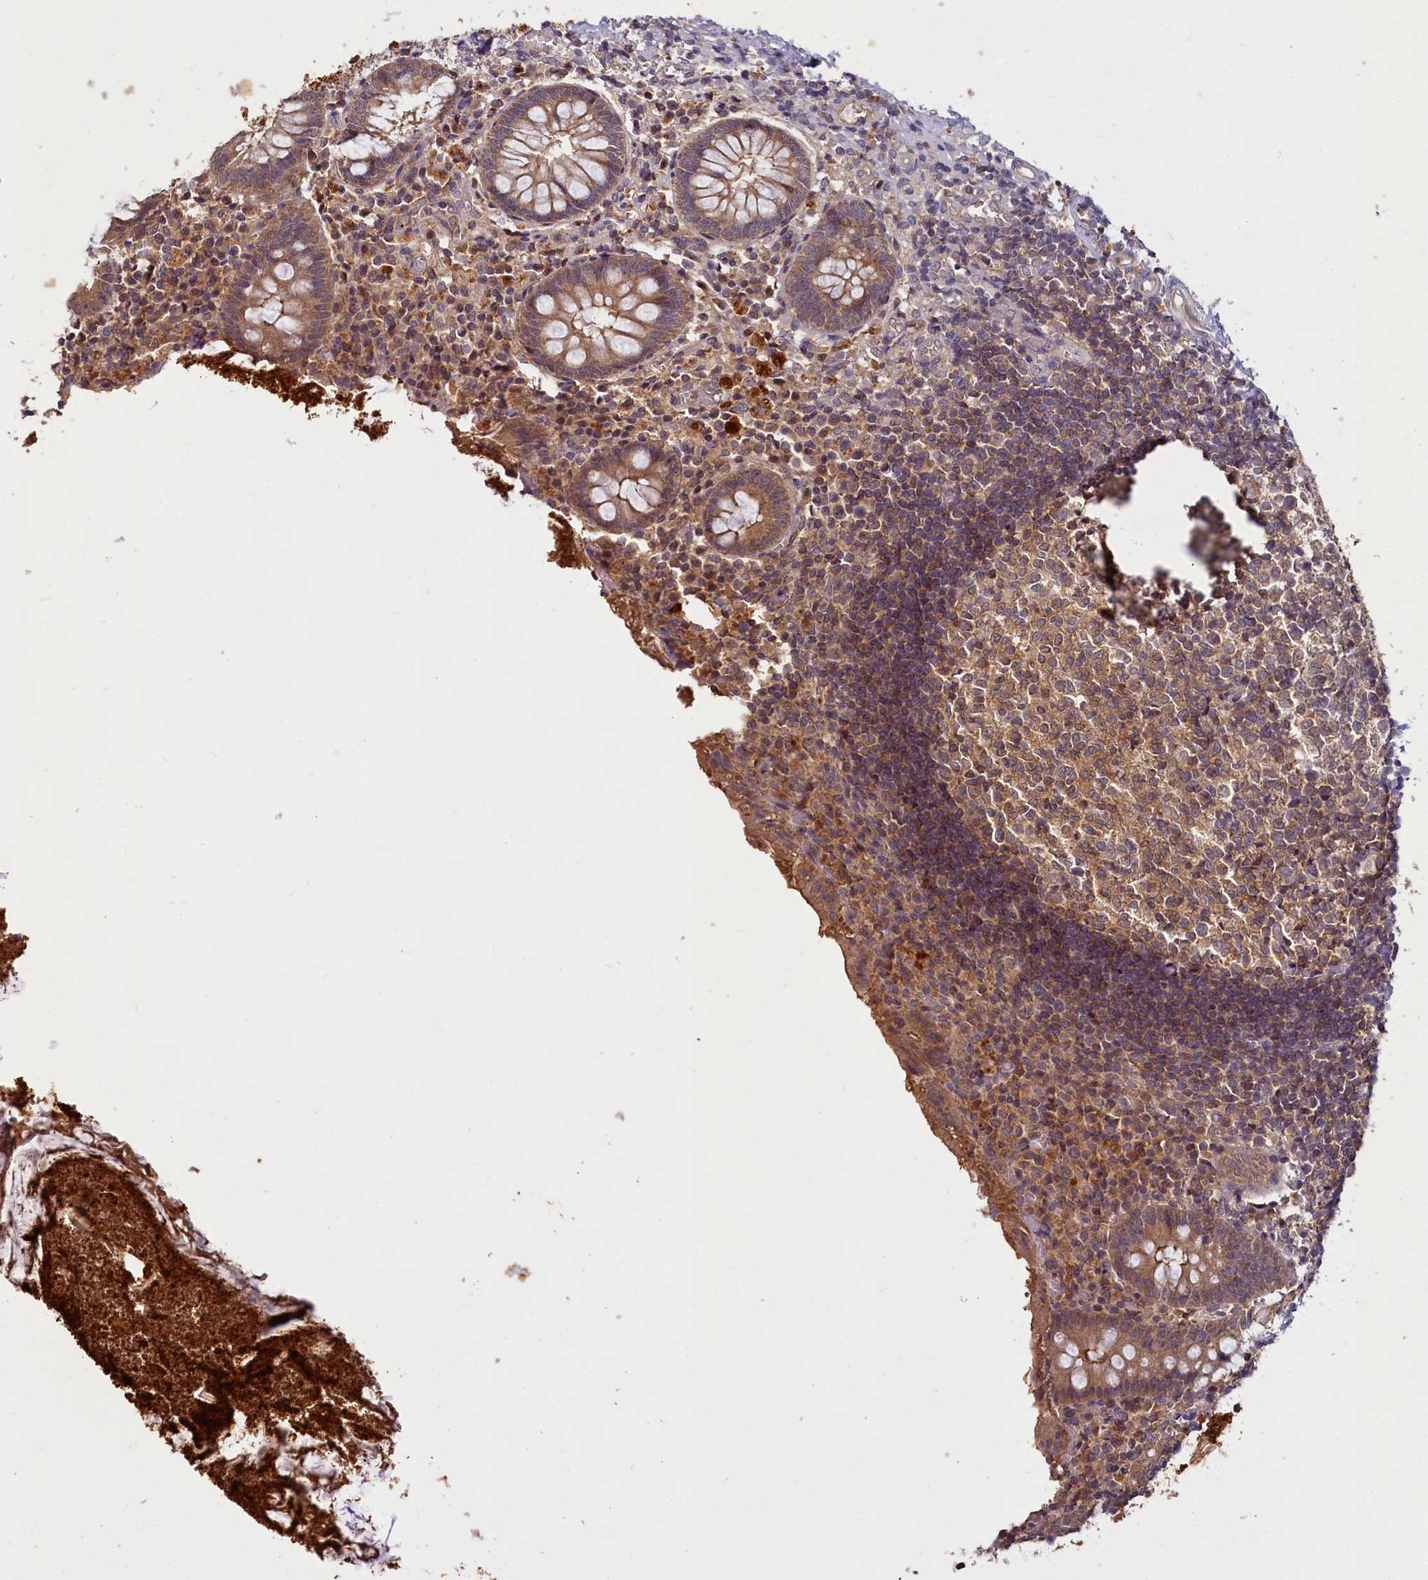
{"staining": {"intensity": "moderate", "quantity": ">75%", "location": "cytoplasmic/membranous"}, "tissue": "appendix", "cell_type": "Glandular cells", "image_type": "normal", "snomed": [{"axis": "morphology", "description": "Normal tissue, NOS"}, {"axis": "topography", "description": "Appendix"}], "caption": "Protein staining exhibits moderate cytoplasmic/membranous staining in approximately >75% of glandular cells in normal appendix.", "gene": "TMEM39A", "patient": {"sex": "female", "age": 17}}